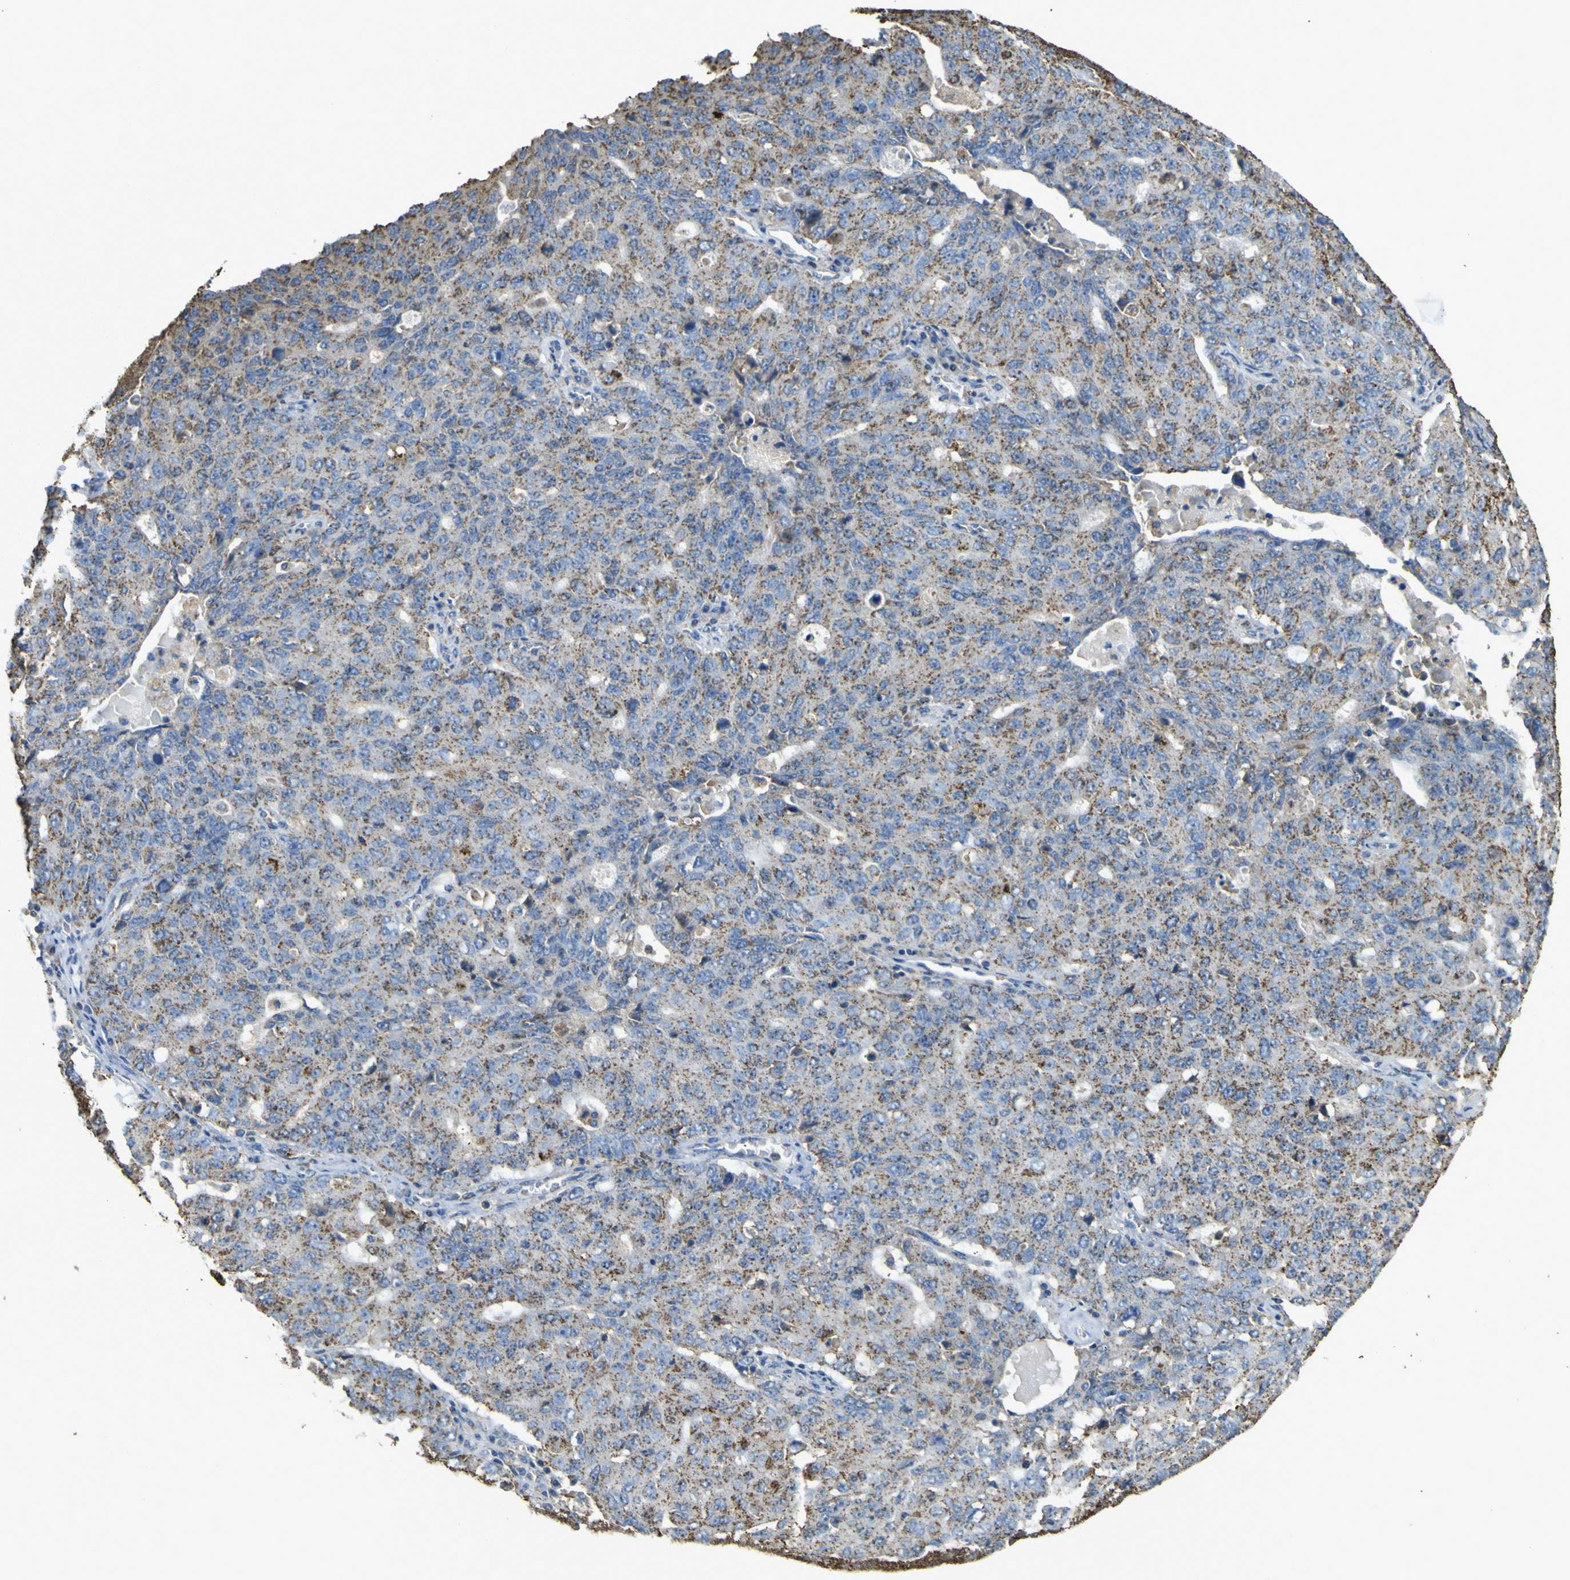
{"staining": {"intensity": "moderate", "quantity": ">75%", "location": "cytoplasmic/membranous"}, "tissue": "ovarian cancer", "cell_type": "Tumor cells", "image_type": "cancer", "snomed": [{"axis": "morphology", "description": "Carcinoma, endometroid"}, {"axis": "topography", "description": "Ovary"}], "caption": "A histopathology image showing moderate cytoplasmic/membranous expression in about >75% of tumor cells in ovarian cancer, as visualized by brown immunohistochemical staining.", "gene": "ACSL3", "patient": {"sex": "female", "age": 62}}